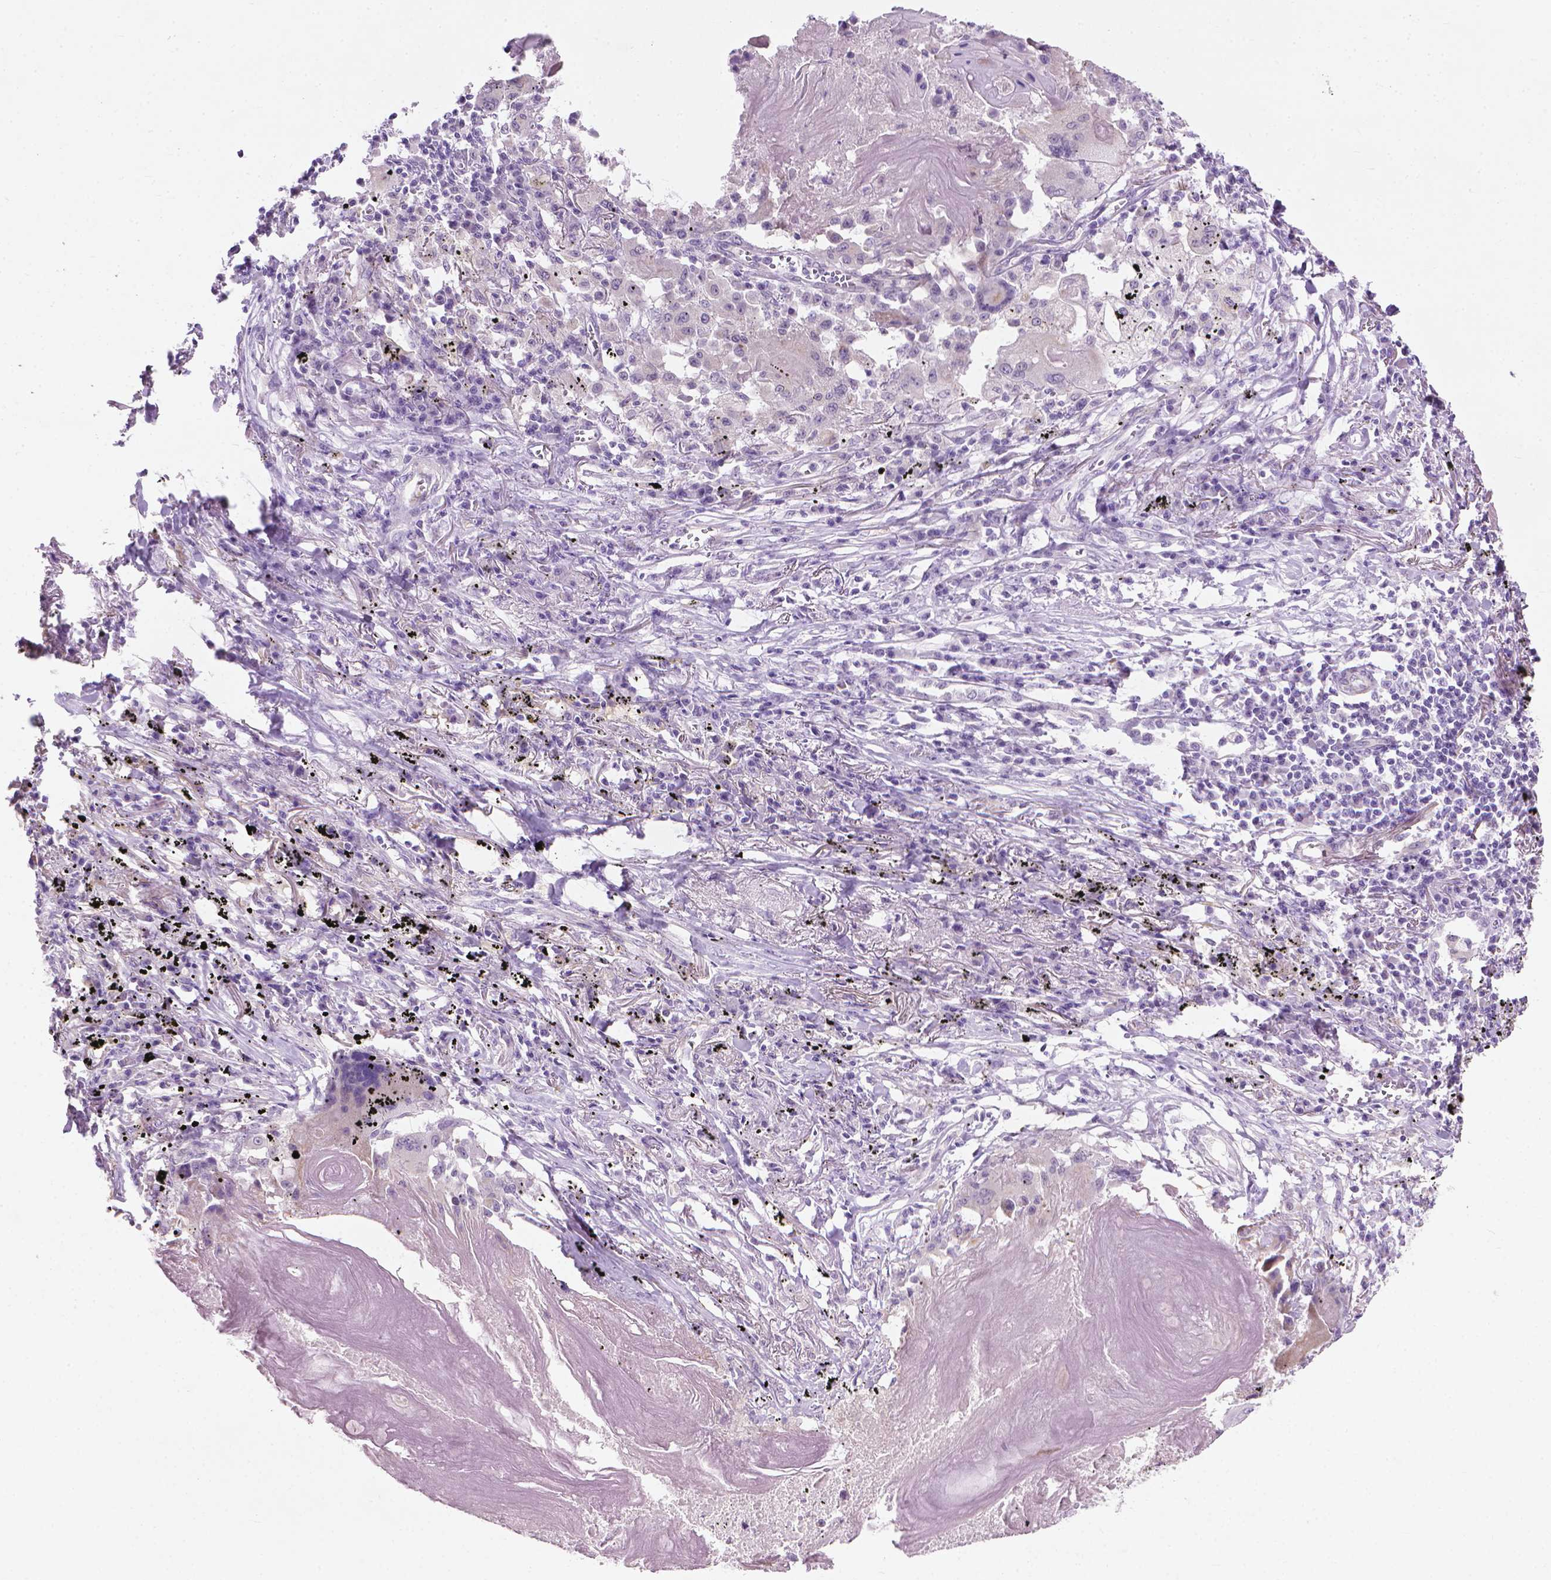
{"staining": {"intensity": "negative", "quantity": "none", "location": "none"}, "tissue": "lung cancer", "cell_type": "Tumor cells", "image_type": "cancer", "snomed": [{"axis": "morphology", "description": "Squamous cell carcinoma, NOS"}, {"axis": "topography", "description": "Lung"}], "caption": "IHC image of neoplastic tissue: lung cancer (squamous cell carcinoma) stained with DAB (3,3'-diaminobenzidine) displays no significant protein positivity in tumor cells.", "gene": "KRT73", "patient": {"sex": "male", "age": 78}}